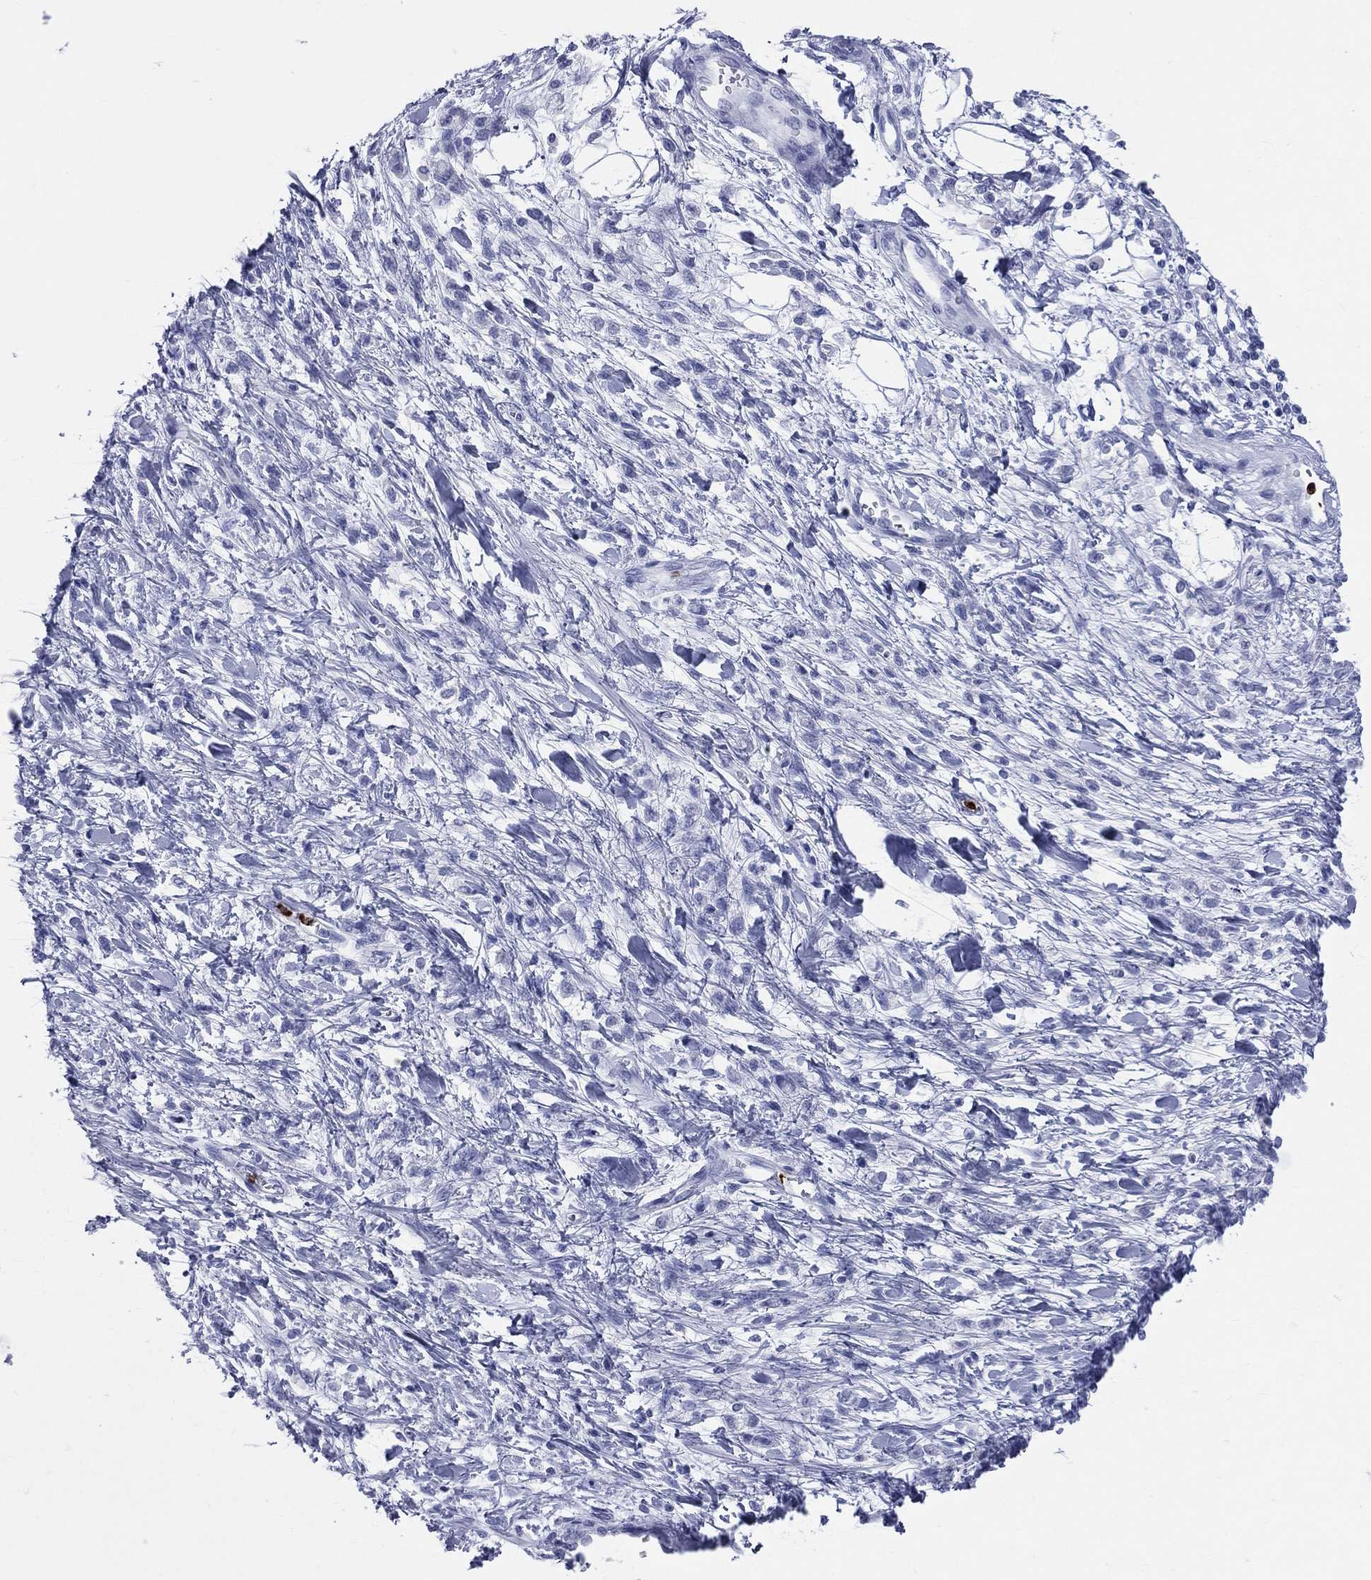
{"staining": {"intensity": "negative", "quantity": "none", "location": "none"}, "tissue": "stomach cancer", "cell_type": "Tumor cells", "image_type": "cancer", "snomed": [{"axis": "morphology", "description": "Adenocarcinoma, NOS"}, {"axis": "topography", "description": "Stomach"}], "caption": "Tumor cells are negative for brown protein staining in adenocarcinoma (stomach).", "gene": "PGLYRP1", "patient": {"sex": "female", "age": 60}}